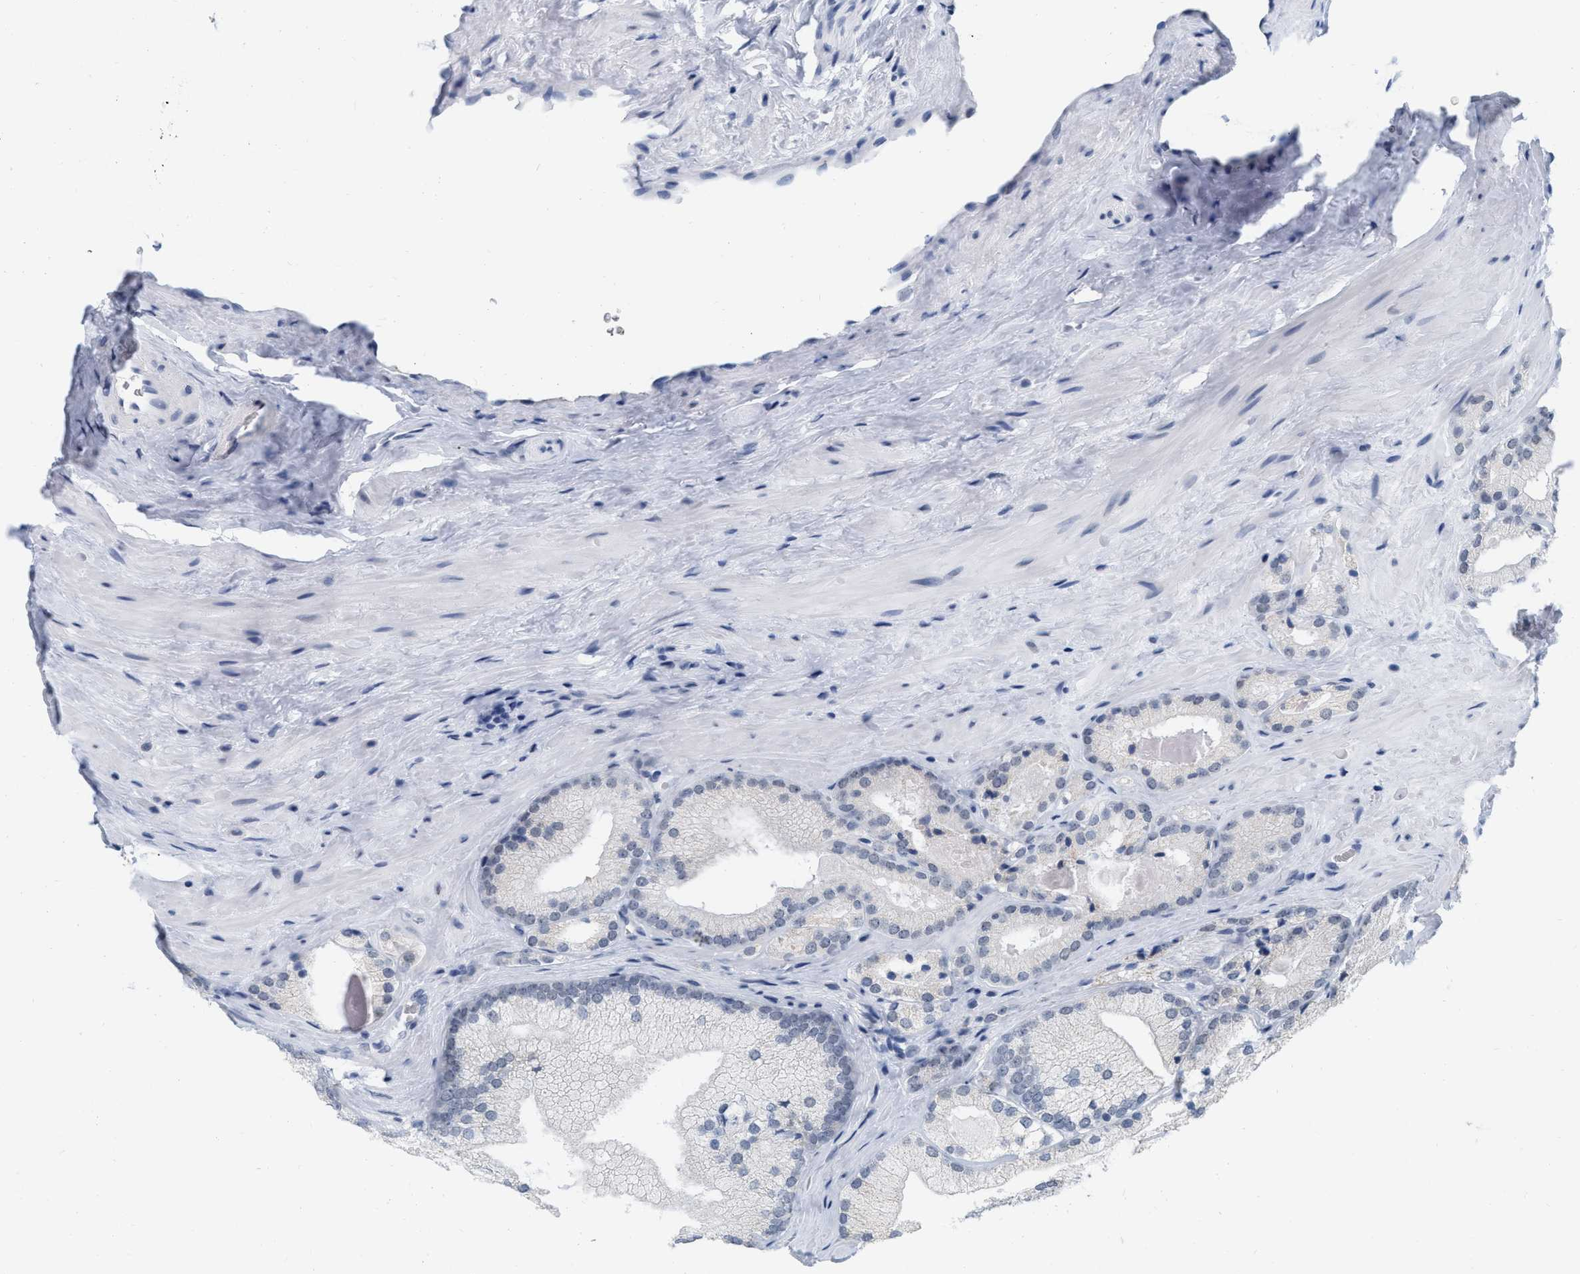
{"staining": {"intensity": "negative", "quantity": "none", "location": "none"}, "tissue": "prostate cancer", "cell_type": "Tumor cells", "image_type": "cancer", "snomed": [{"axis": "morphology", "description": "Adenocarcinoma, Low grade"}, {"axis": "topography", "description": "Prostate"}], "caption": "Immunohistochemistry micrograph of neoplastic tissue: adenocarcinoma (low-grade) (prostate) stained with DAB (3,3'-diaminobenzidine) displays no significant protein staining in tumor cells.", "gene": "XIRP1", "patient": {"sex": "male", "age": 65}}